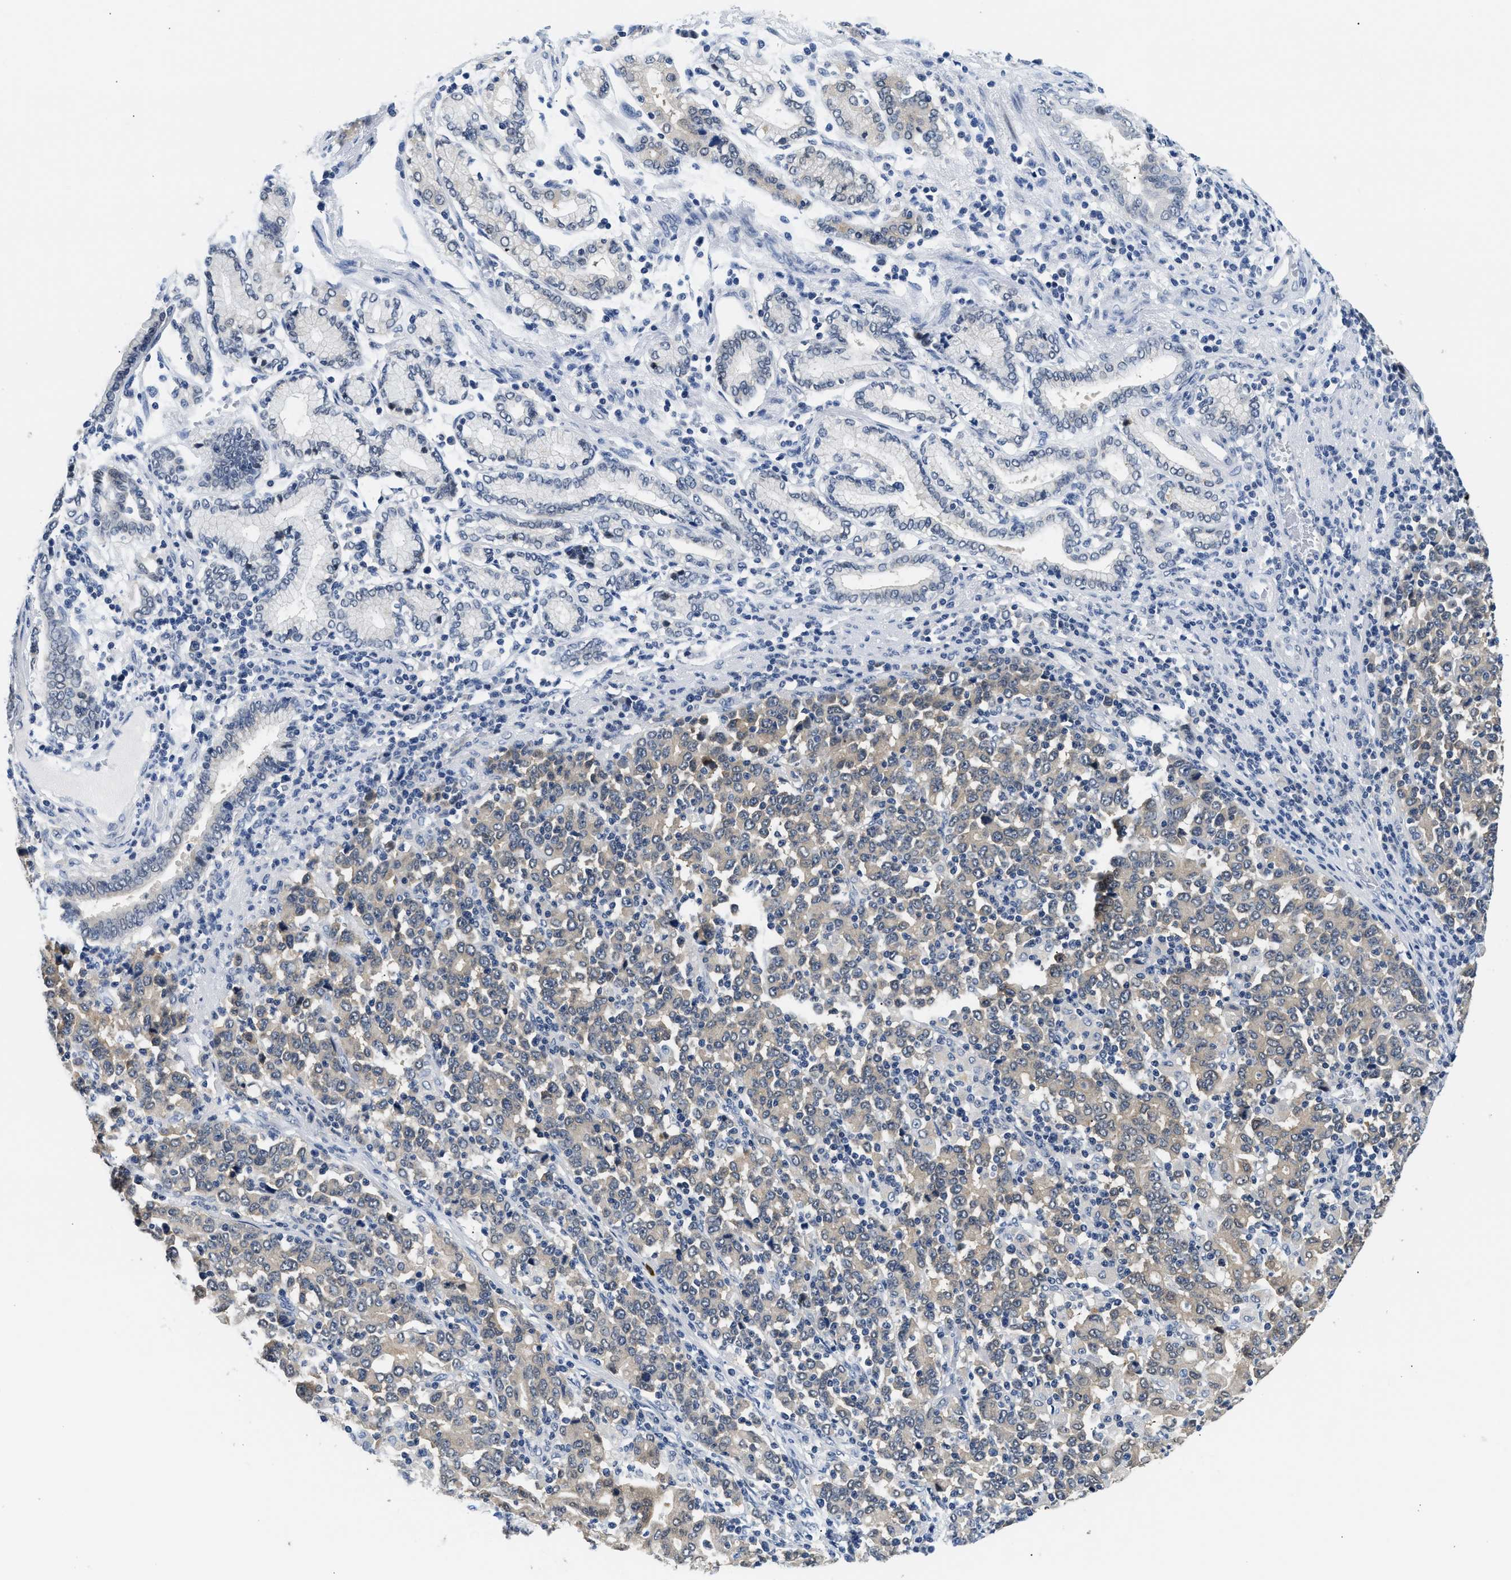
{"staining": {"intensity": "weak", "quantity": "25%-75%", "location": "cytoplasmic/membranous"}, "tissue": "stomach cancer", "cell_type": "Tumor cells", "image_type": "cancer", "snomed": [{"axis": "morphology", "description": "Adenocarcinoma, NOS"}, {"axis": "topography", "description": "Stomach, upper"}], "caption": "Protein expression analysis of stomach cancer reveals weak cytoplasmic/membranous staining in about 25%-75% of tumor cells. The protein of interest is stained brown, and the nuclei are stained in blue (DAB (3,3'-diaminobenzidine) IHC with brightfield microscopy, high magnification).", "gene": "PPM1L", "patient": {"sex": "male", "age": 69}}